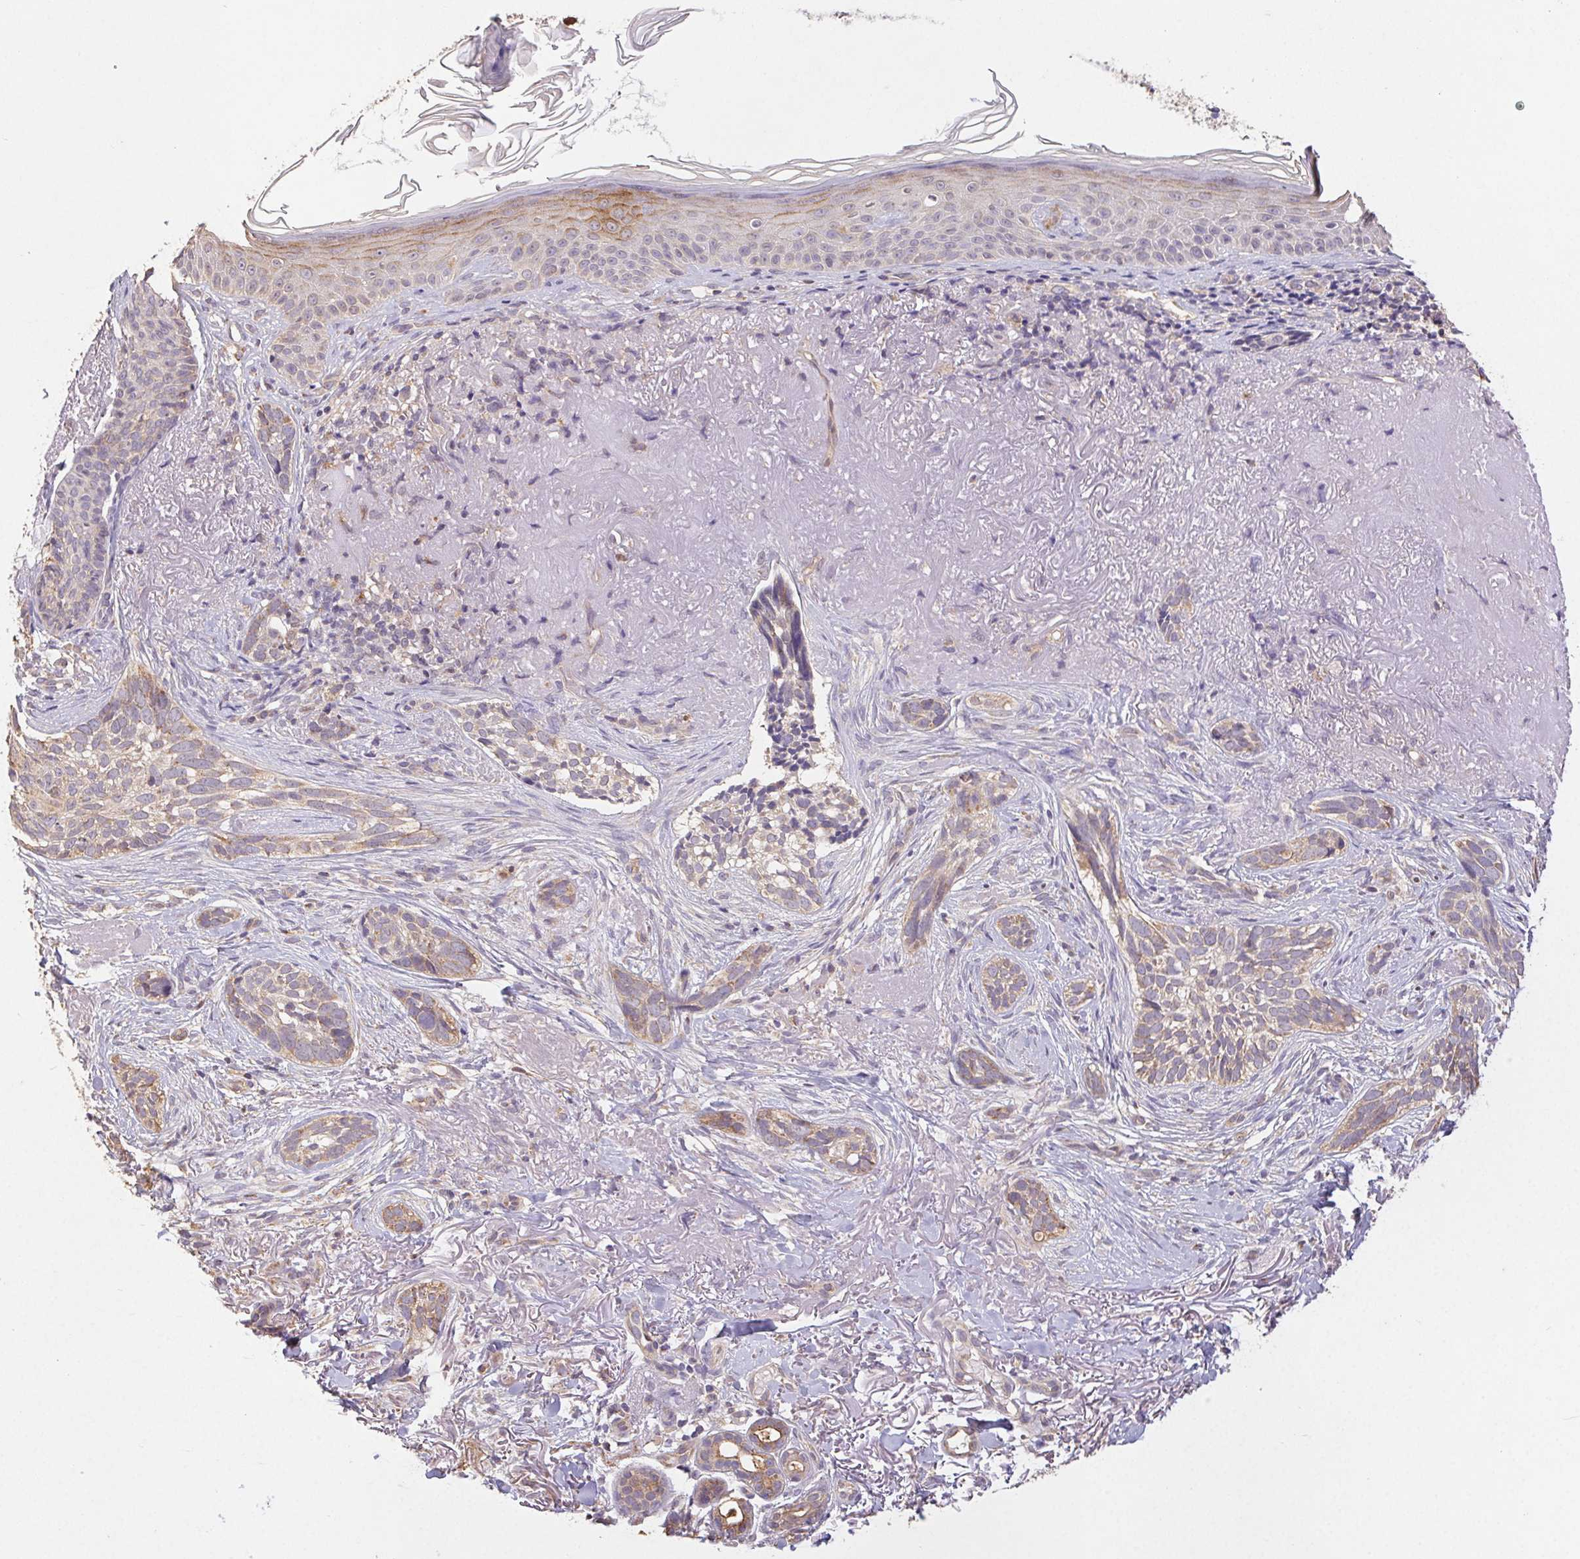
{"staining": {"intensity": "weak", "quantity": "25%-75%", "location": "cytoplasmic/membranous"}, "tissue": "skin cancer", "cell_type": "Tumor cells", "image_type": "cancer", "snomed": [{"axis": "morphology", "description": "Basal cell carcinoma"}, {"axis": "morphology", "description": "BCC, high aggressive"}, {"axis": "topography", "description": "Skin"}], "caption": "Human skin cancer (bcc,  high aggressive) stained with a brown dye displays weak cytoplasmic/membranous positive positivity in approximately 25%-75% of tumor cells.", "gene": "RAB11A", "patient": {"sex": "female", "age": 86}}